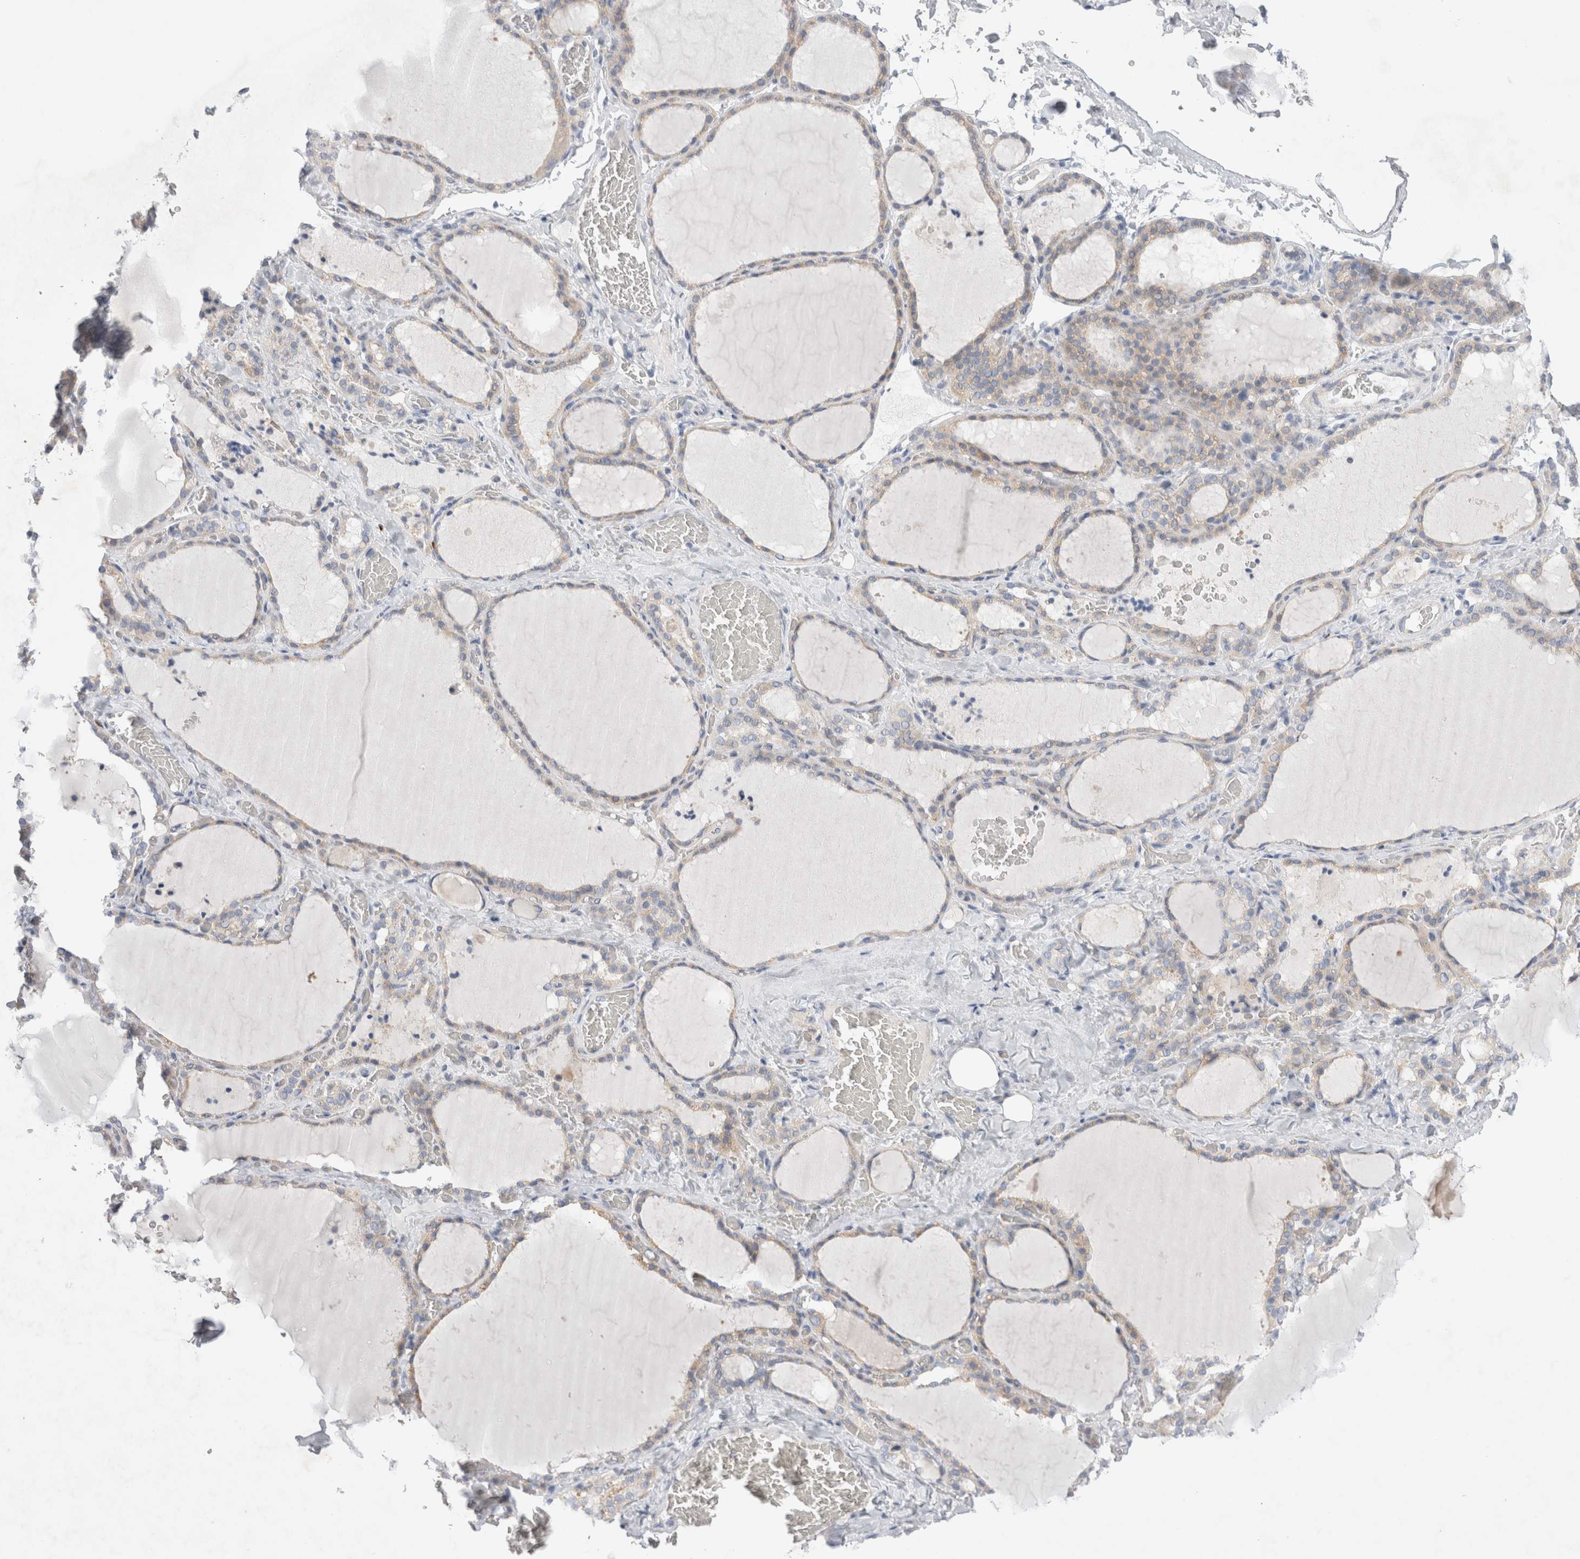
{"staining": {"intensity": "weak", "quantity": "25%-75%", "location": "cytoplasmic/membranous"}, "tissue": "thyroid gland", "cell_type": "Glandular cells", "image_type": "normal", "snomed": [{"axis": "morphology", "description": "Normal tissue, NOS"}, {"axis": "topography", "description": "Thyroid gland"}], "caption": "A high-resolution micrograph shows IHC staining of benign thyroid gland, which exhibits weak cytoplasmic/membranous expression in about 25%-75% of glandular cells.", "gene": "RBM12B", "patient": {"sex": "female", "age": 22}}